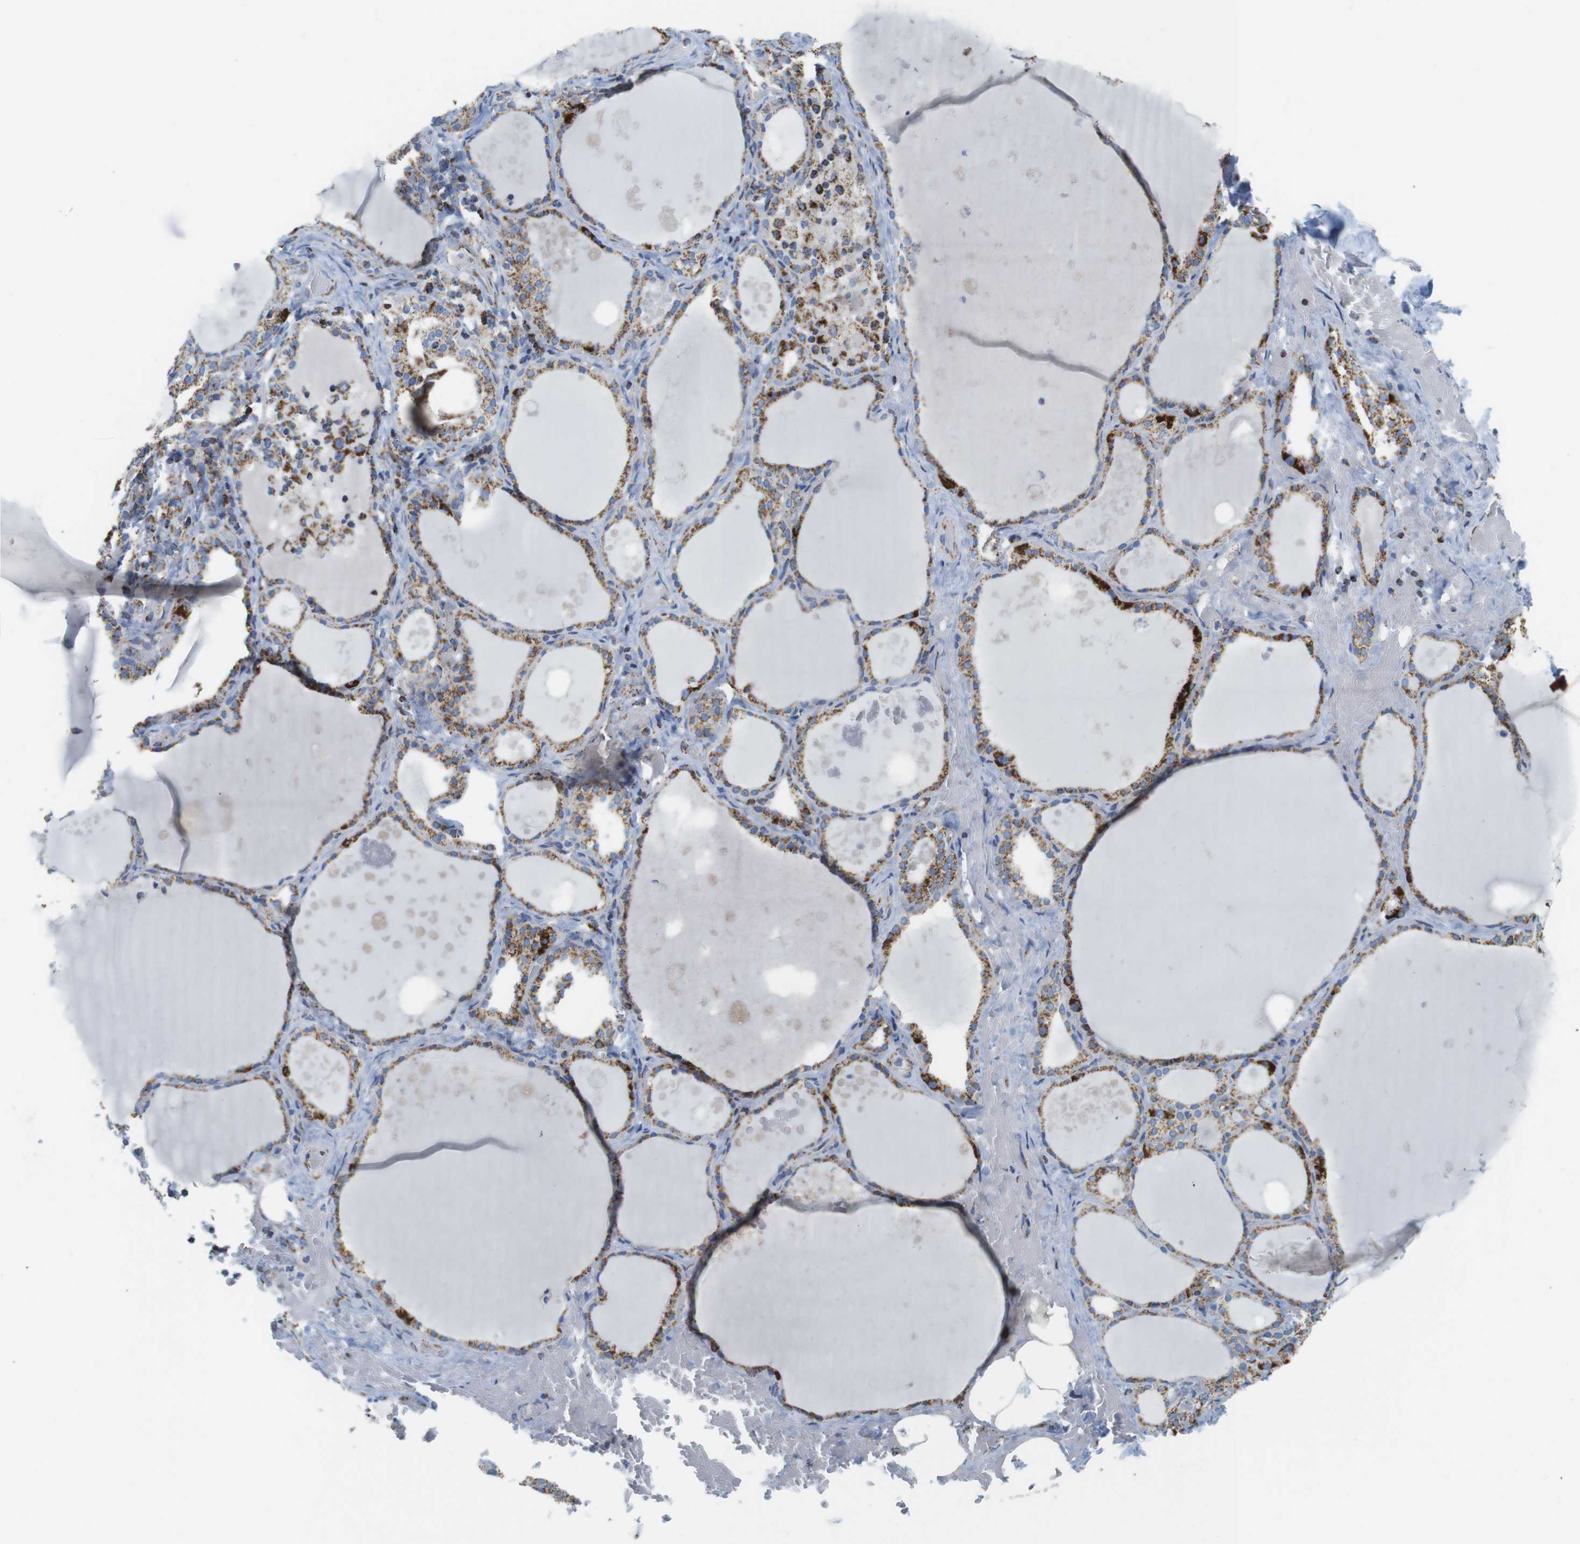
{"staining": {"intensity": "moderate", "quantity": ">75%", "location": "cytoplasmic/membranous"}, "tissue": "thyroid gland", "cell_type": "Glandular cells", "image_type": "normal", "snomed": [{"axis": "morphology", "description": "Normal tissue, NOS"}, {"axis": "topography", "description": "Thyroid gland"}], "caption": "The photomicrograph demonstrates a brown stain indicating the presence of a protein in the cytoplasmic/membranous of glandular cells in thyroid gland. The staining is performed using DAB (3,3'-diaminobenzidine) brown chromogen to label protein expression. The nuclei are counter-stained blue using hematoxylin.", "gene": "ATP5PO", "patient": {"sex": "male", "age": 61}}